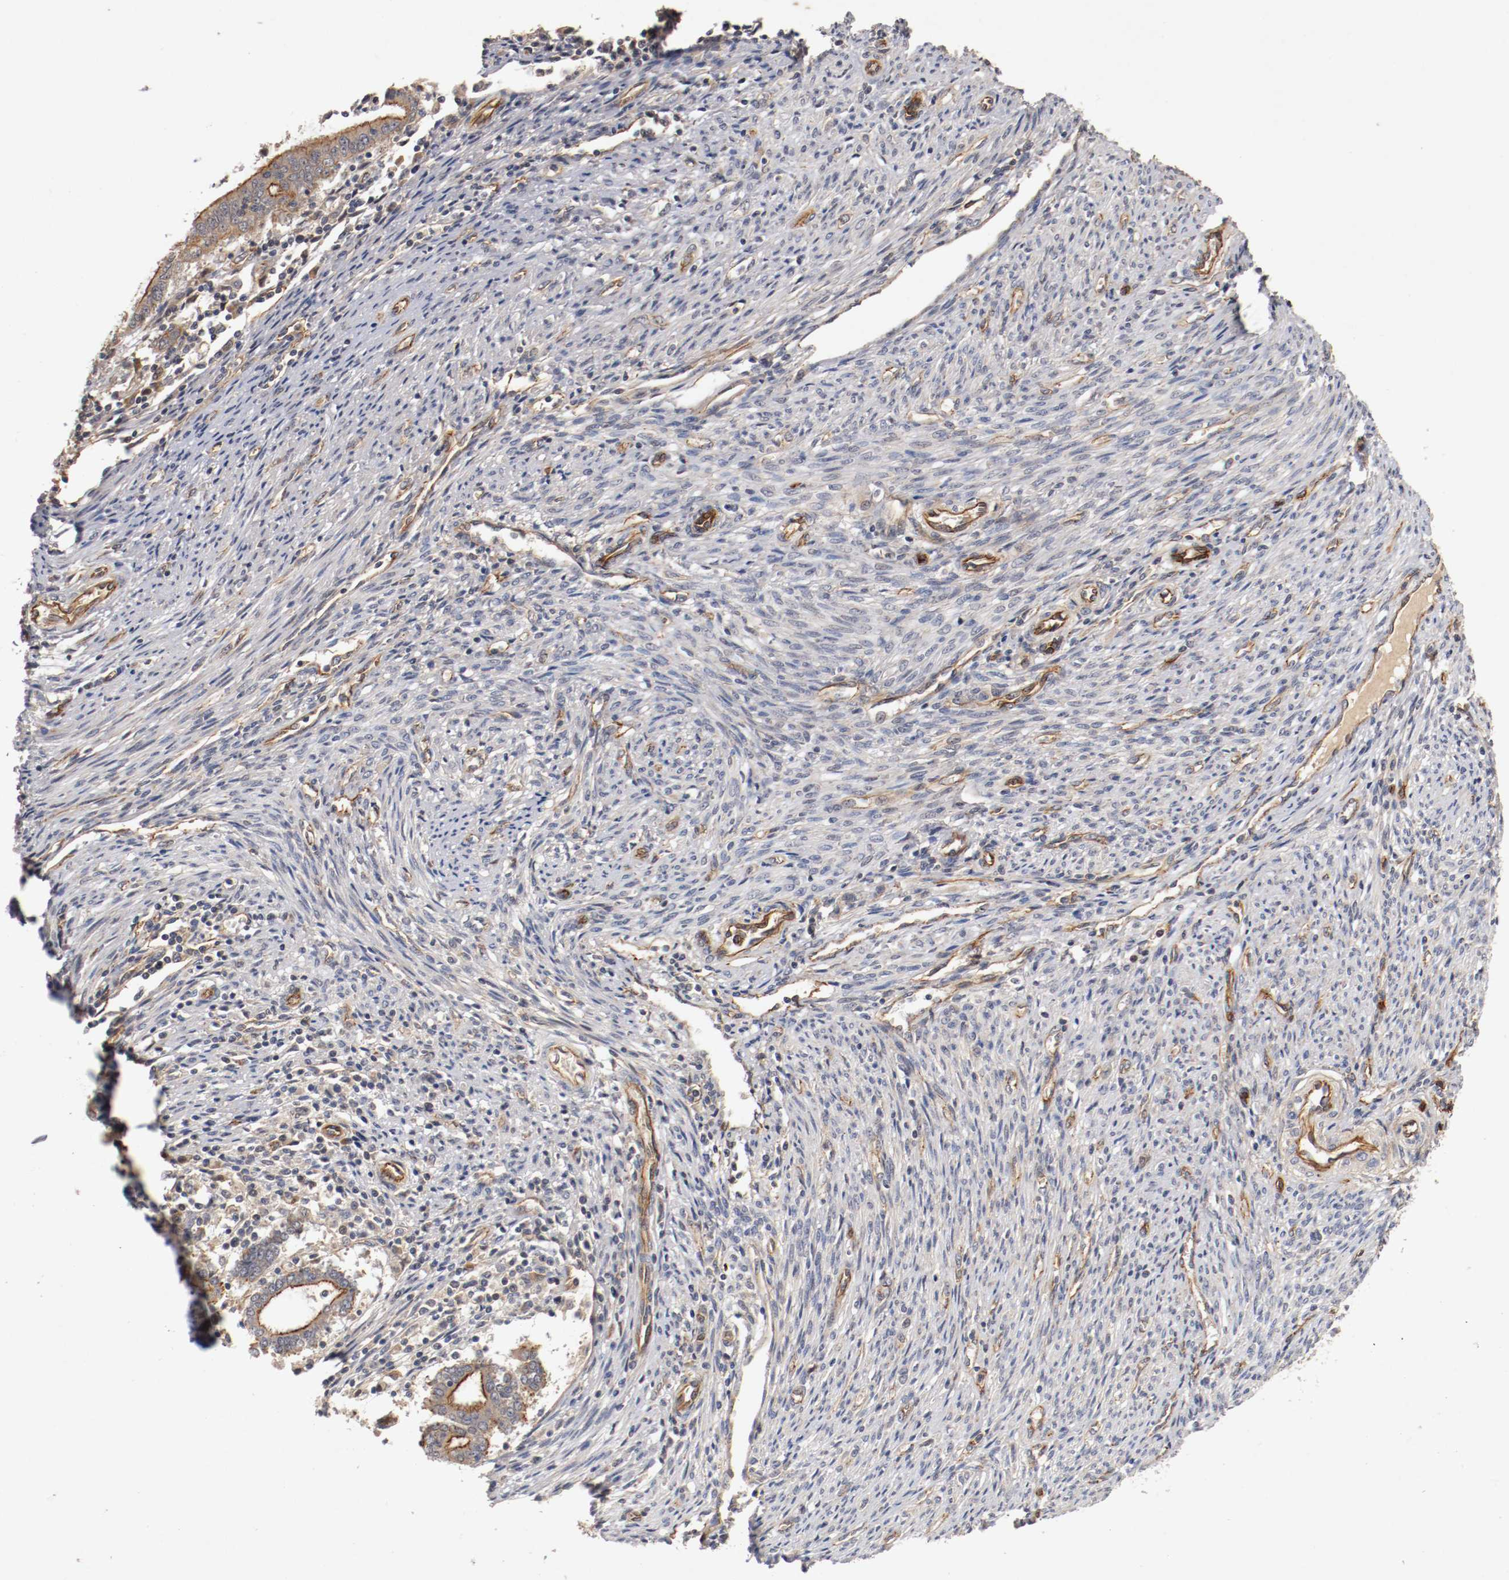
{"staining": {"intensity": "moderate", "quantity": ">75%", "location": "cytoplasmic/membranous"}, "tissue": "endometrial cancer", "cell_type": "Tumor cells", "image_type": "cancer", "snomed": [{"axis": "morphology", "description": "Adenocarcinoma, NOS"}, {"axis": "topography", "description": "Uterus"}], "caption": "Moderate cytoplasmic/membranous protein expression is appreciated in about >75% of tumor cells in endometrial adenocarcinoma. (DAB IHC with brightfield microscopy, high magnification).", "gene": "TYK2", "patient": {"sex": "female", "age": 83}}